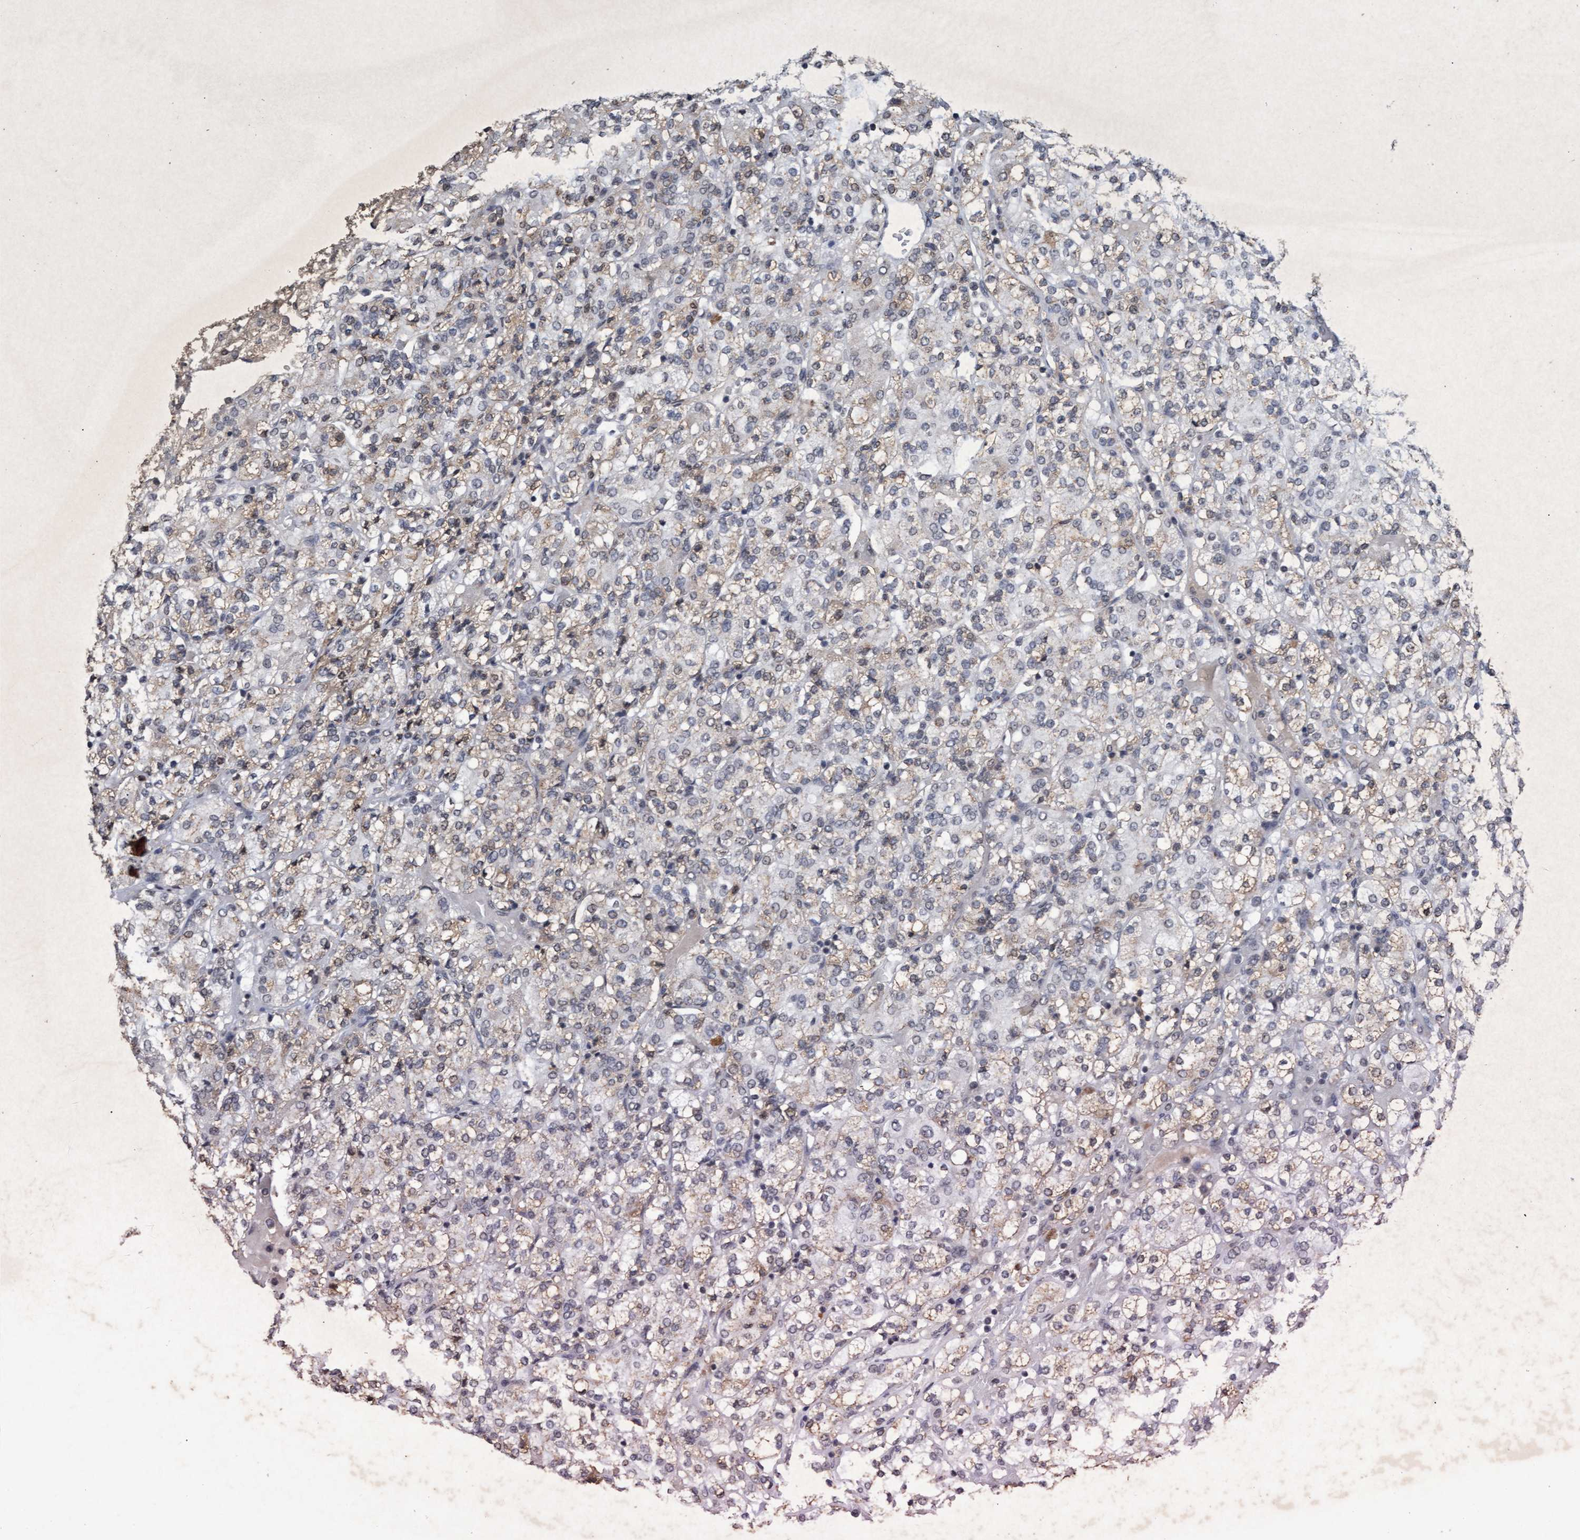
{"staining": {"intensity": "weak", "quantity": "<25%", "location": "cytoplasmic/membranous"}, "tissue": "renal cancer", "cell_type": "Tumor cells", "image_type": "cancer", "snomed": [{"axis": "morphology", "description": "Adenocarcinoma, NOS"}, {"axis": "topography", "description": "Kidney"}], "caption": "This is an IHC photomicrograph of human renal cancer. There is no positivity in tumor cells.", "gene": "GALC", "patient": {"sex": "male", "age": 77}}